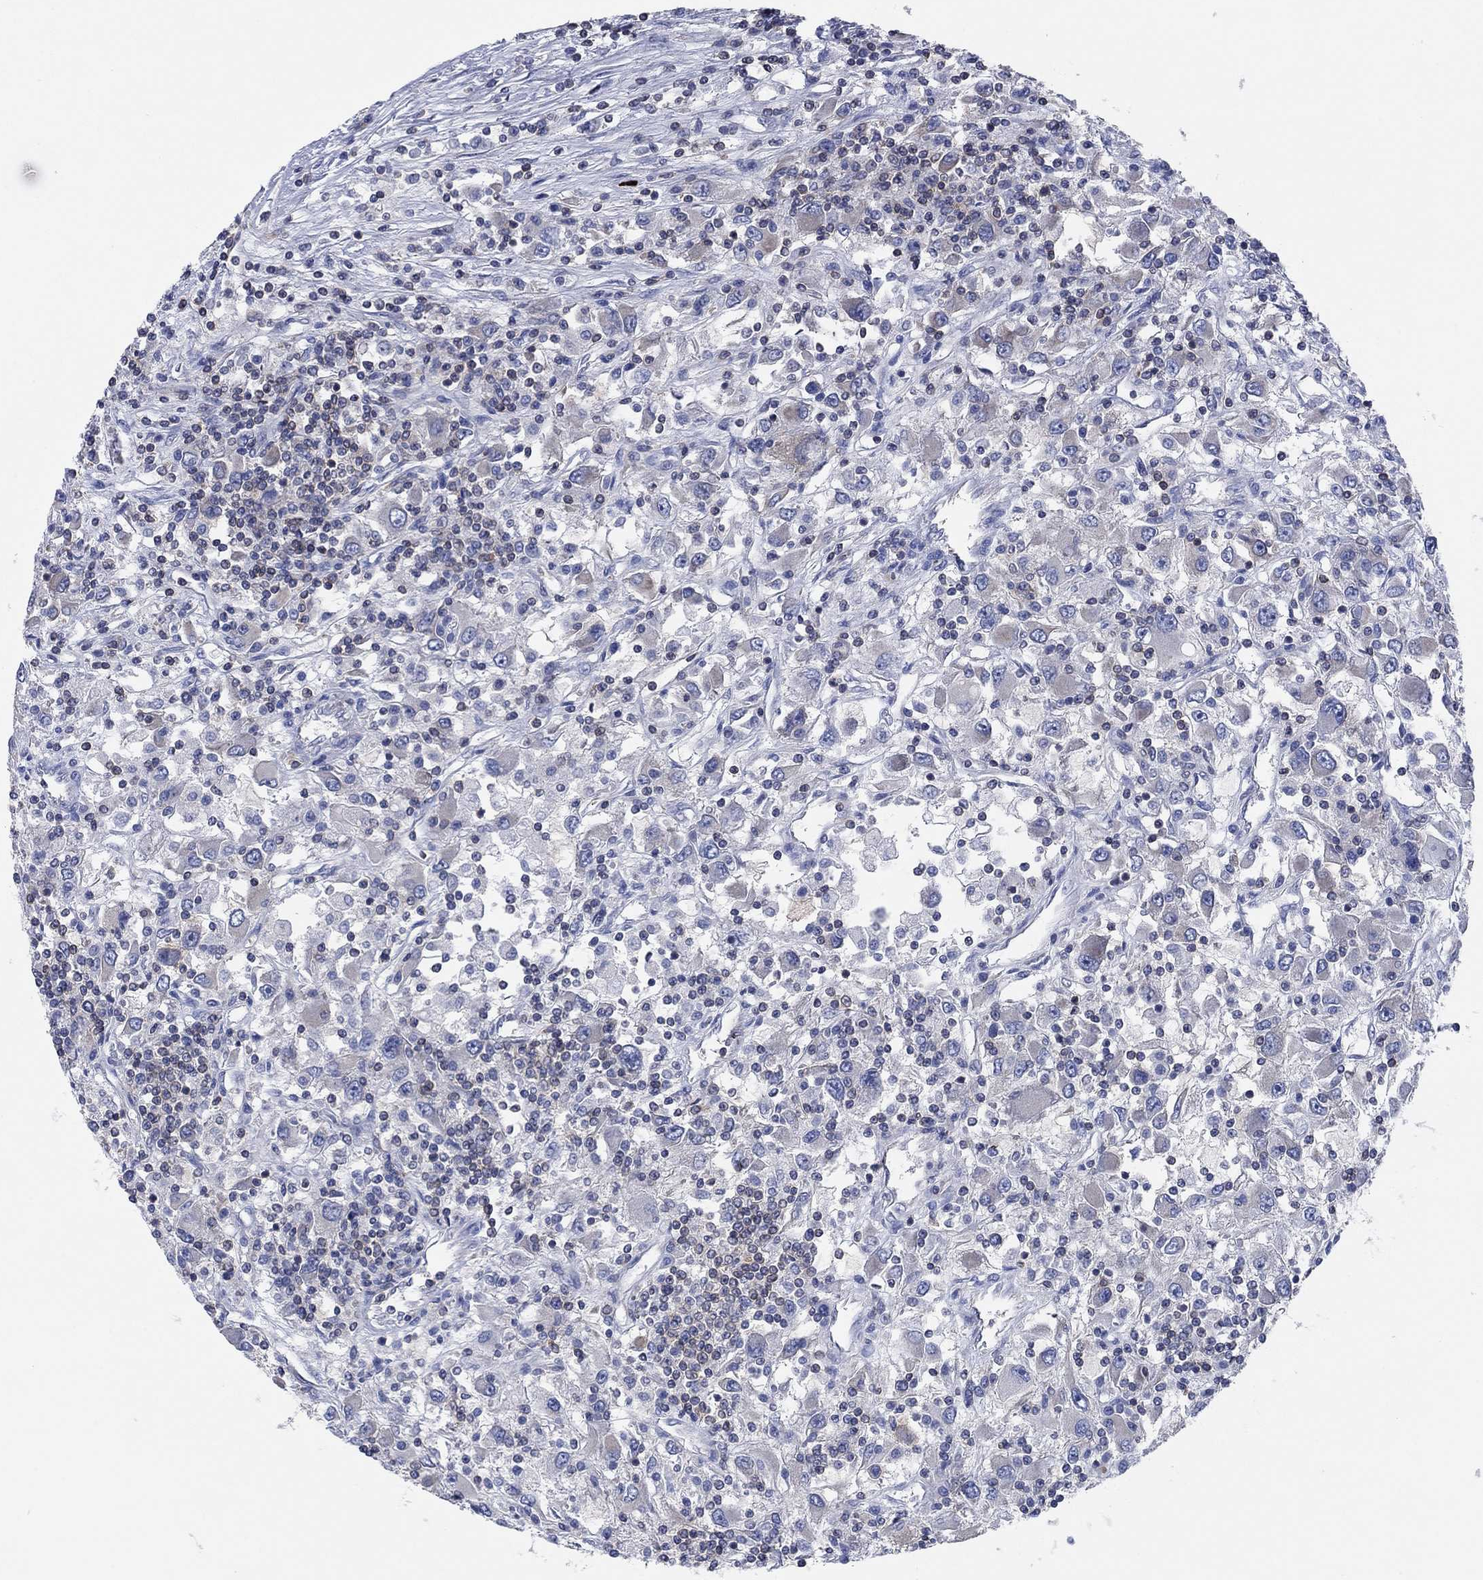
{"staining": {"intensity": "negative", "quantity": "none", "location": "none"}, "tissue": "renal cancer", "cell_type": "Tumor cells", "image_type": "cancer", "snomed": [{"axis": "morphology", "description": "Adenocarcinoma, NOS"}, {"axis": "topography", "description": "Kidney"}], "caption": "Tumor cells show no significant protein expression in renal cancer.", "gene": "PVR", "patient": {"sex": "female", "age": 67}}